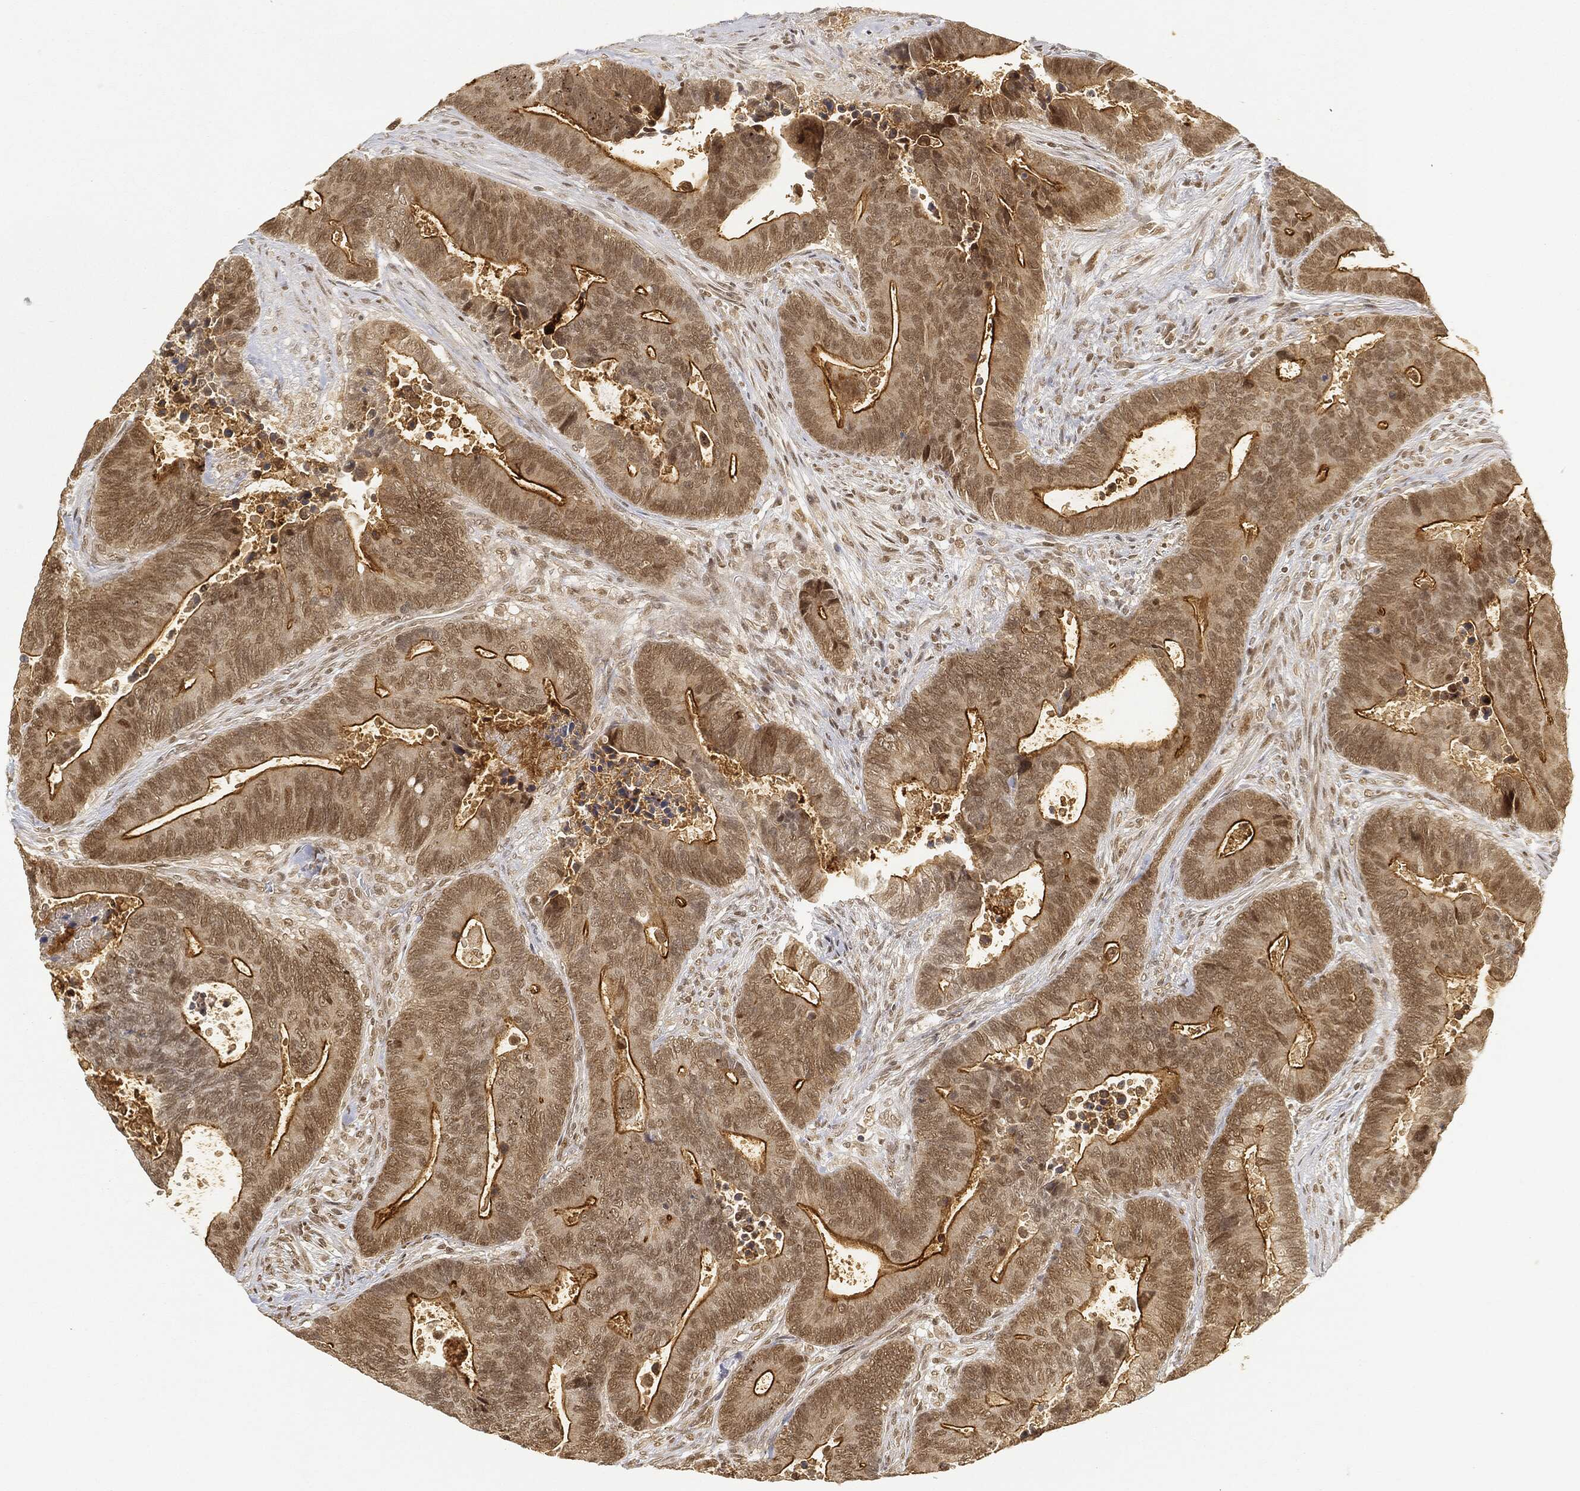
{"staining": {"intensity": "strong", "quantity": "<25%", "location": "nuclear"}, "tissue": "colorectal cancer", "cell_type": "Tumor cells", "image_type": "cancer", "snomed": [{"axis": "morphology", "description": "Adenocarcinoma, NOS"}, {"axis": "topography", "description": "Colon"}], "caption": "Human colorectal cancer (adenocarcinoma) stained with a brown dye shows strong nuclear positive staining in about <25% of tumor cells.", "gene": "CIB1", "patient": {"sex": "male", "age": 75}}